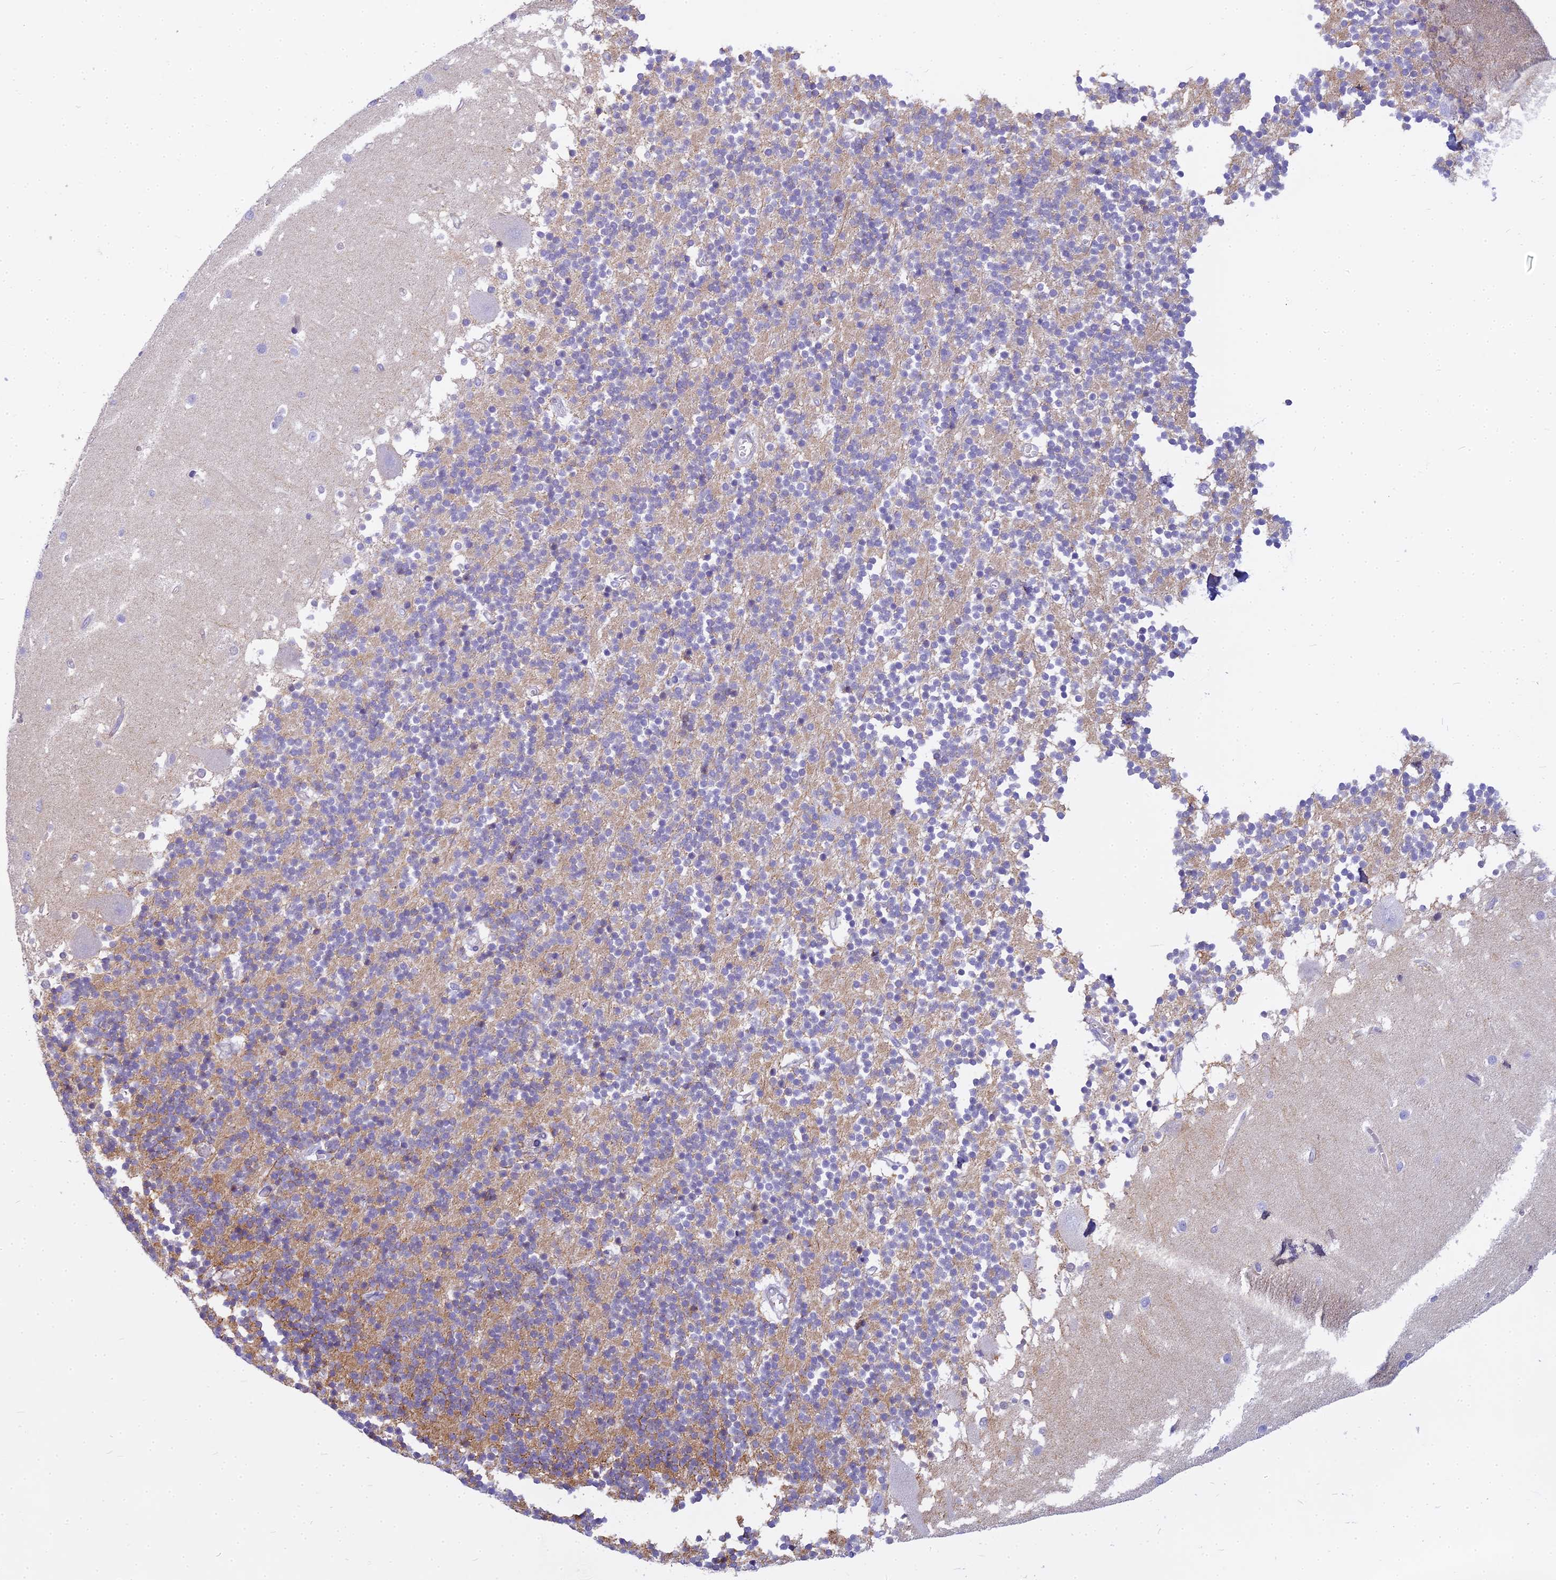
{"staining": {"intensity": "negative", "quantity": "none", "location": "none"}, "tissue": "cerebellum", "cell_type": "Cells in granular layer", "image_type": "normal", "snomed": [{"axis": "morphology", "description": "Normal tissue, NOS"}, {"axis": "topography", "description": "Cerebellum"}], "caption": "This is an immunohistochemistry (IHC) photomicrograph of benign human cerebellum. There is no expression in cells in granular layer.", "gene": "ENSG00000265118", "patient": {"sex": "male", "age": 54}}